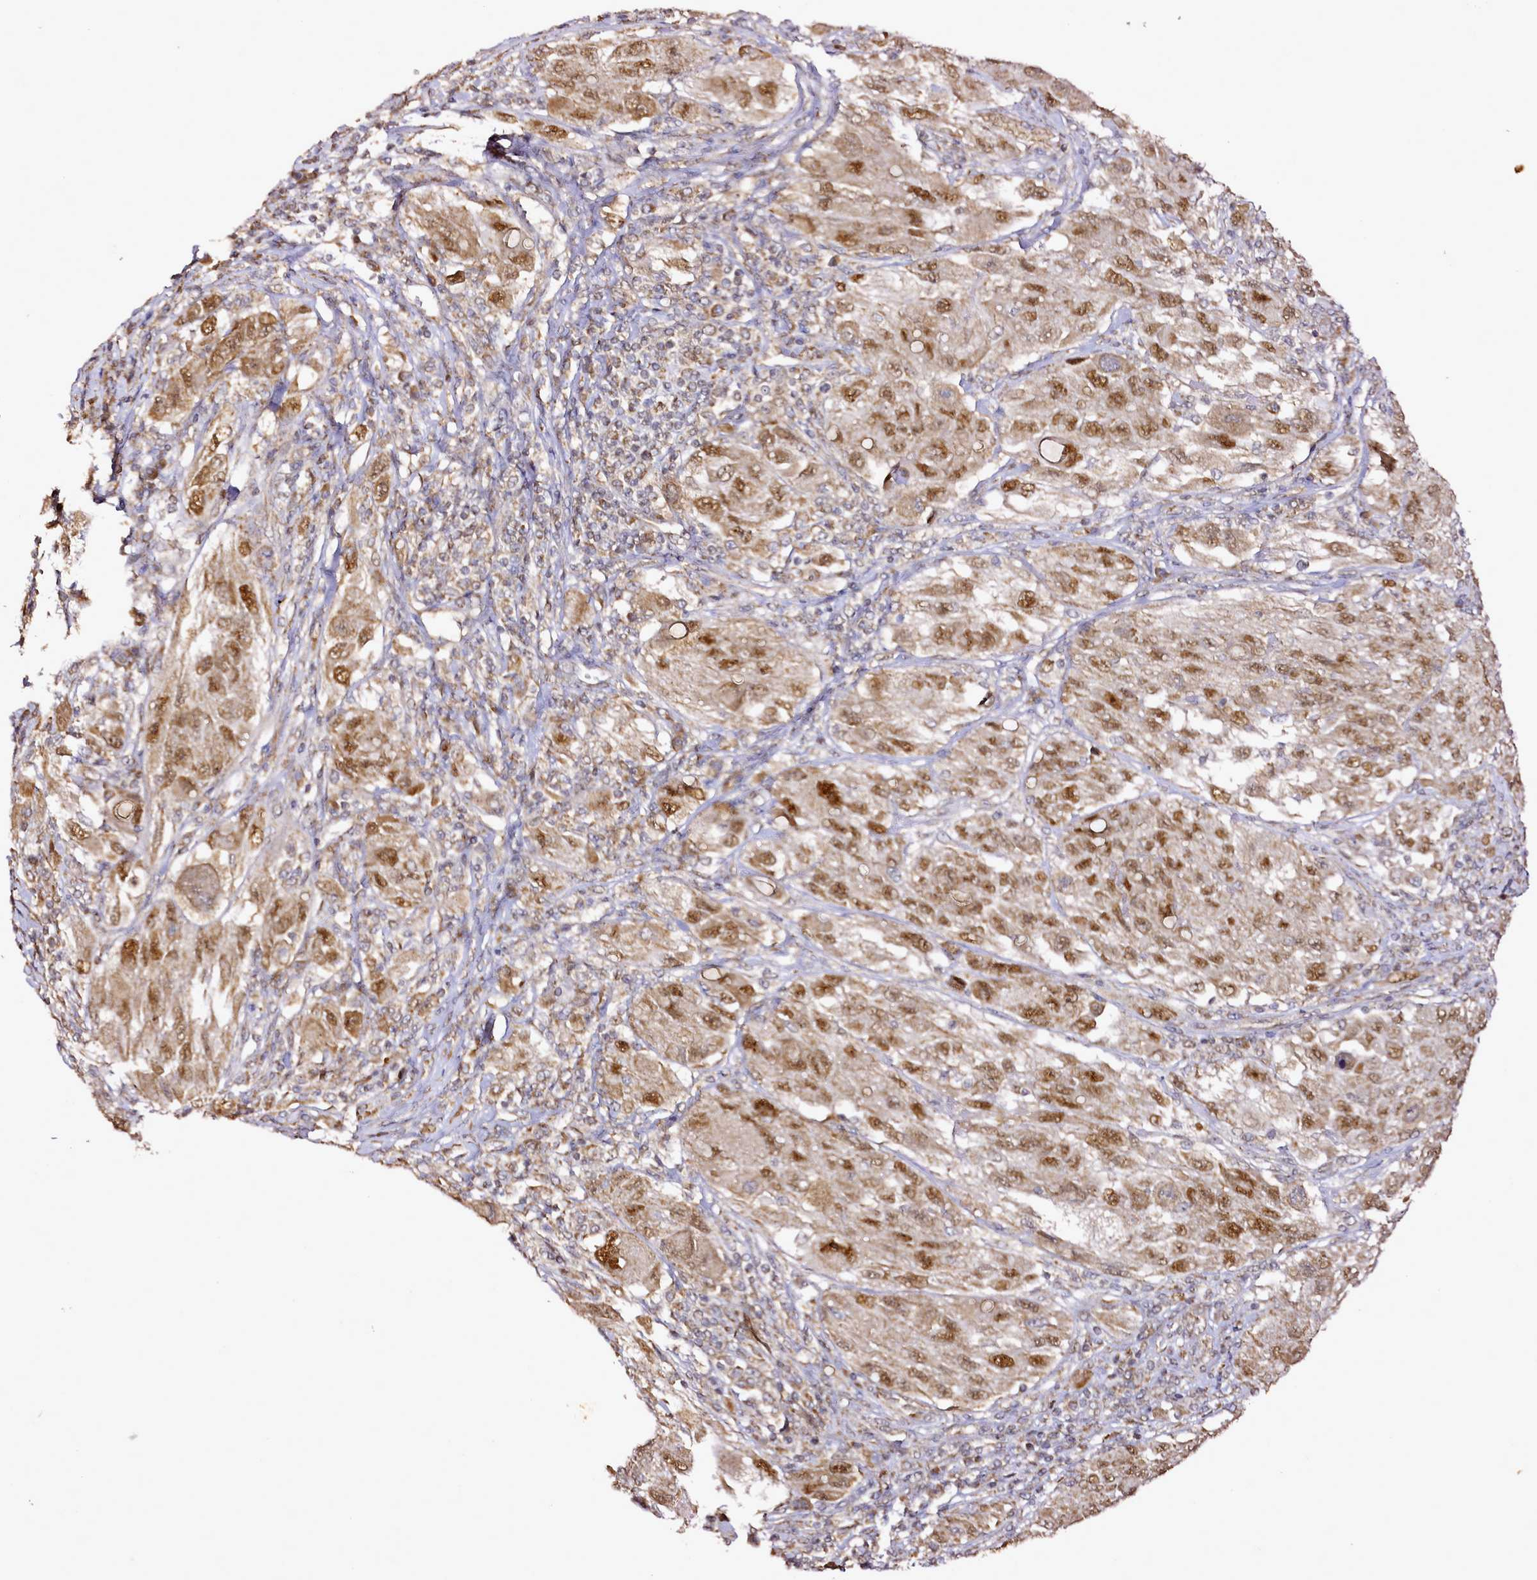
{"staining": {"intensity": "moderate", "quantity": ">75%", "location": "nuclear"}, "tissue": "melanoma", "cell_type": "Tumor cells", "image_type": "cancer", "snomed": [{"axis": "morphology", "description": "Malignant melanoma, NOS"}, {"axis": "topography", "description": "Skin"}], "caption": "Tumor cells show moderate nuclear staining in about >75% of cells in malignant melanoma. (brown staining indicates protein expression, while blue staining denotes nuclei).", "gene": "EDIL3", "patient": {"sex": "female", "age": 91}}